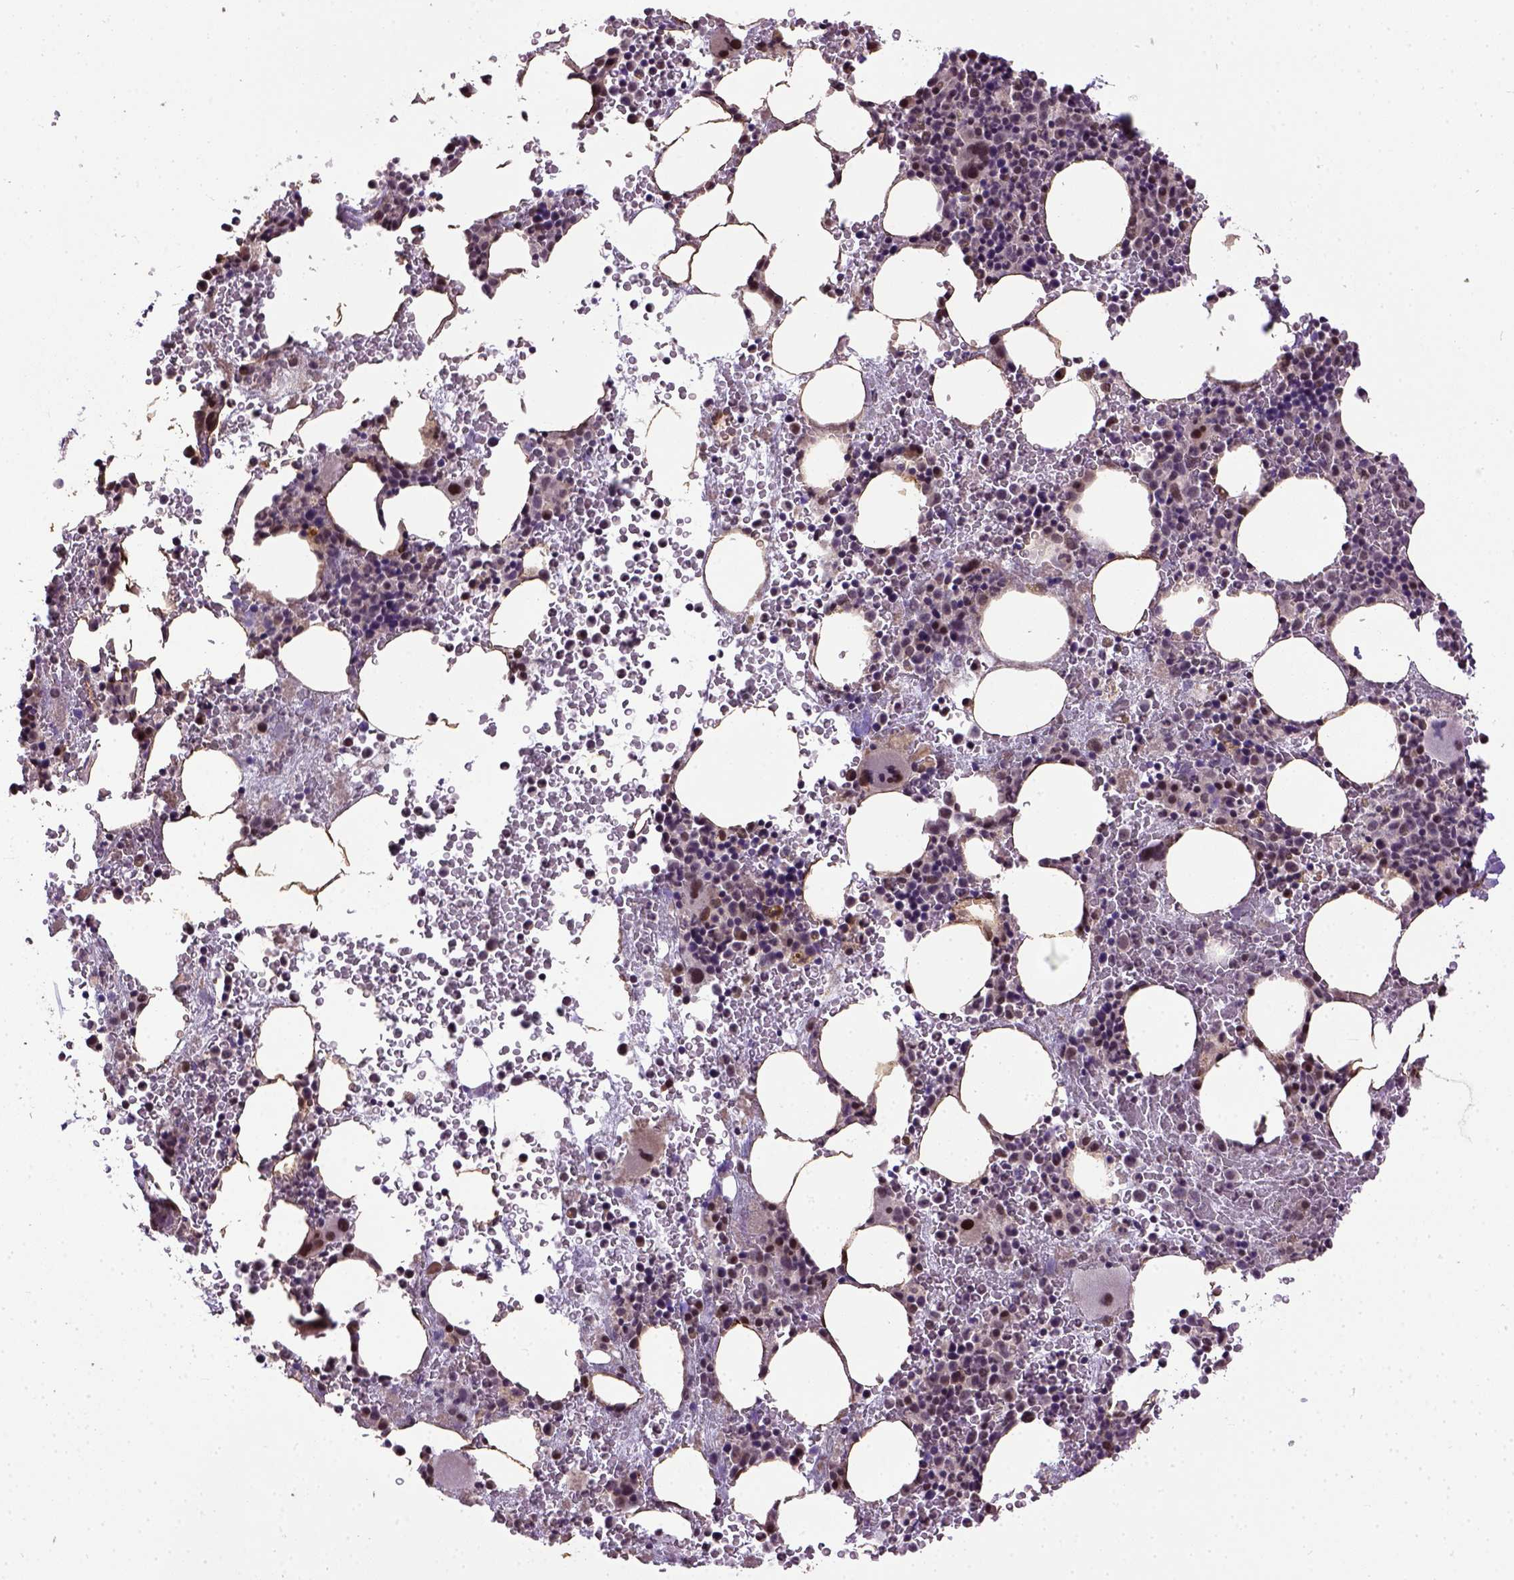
{"staining": {"intensity": "strong", "quantity": "<25%", "location": "cytoplasmic/membranous,nuclear"}, "tissue": "bone marrow", "cell_type": "Hematopoietic cells", "image_type": "normal", "snomed": [{"axis": "morphology", "description": "Normal tissue, NOS"}, {"axis": "topography", "description": "Bone marrow"}], "caption": "Immunohistochemistry of unremarkable bone marrow shows medium levels of strong cytoplasmic/membranous,nuclear staining in about <25% of hematopoietic cells. (DAB IHC, brown staining for protein, blue staining for nuclei).", "gene": "UBA3", "patient": {"sex": "female", "age": 56}}